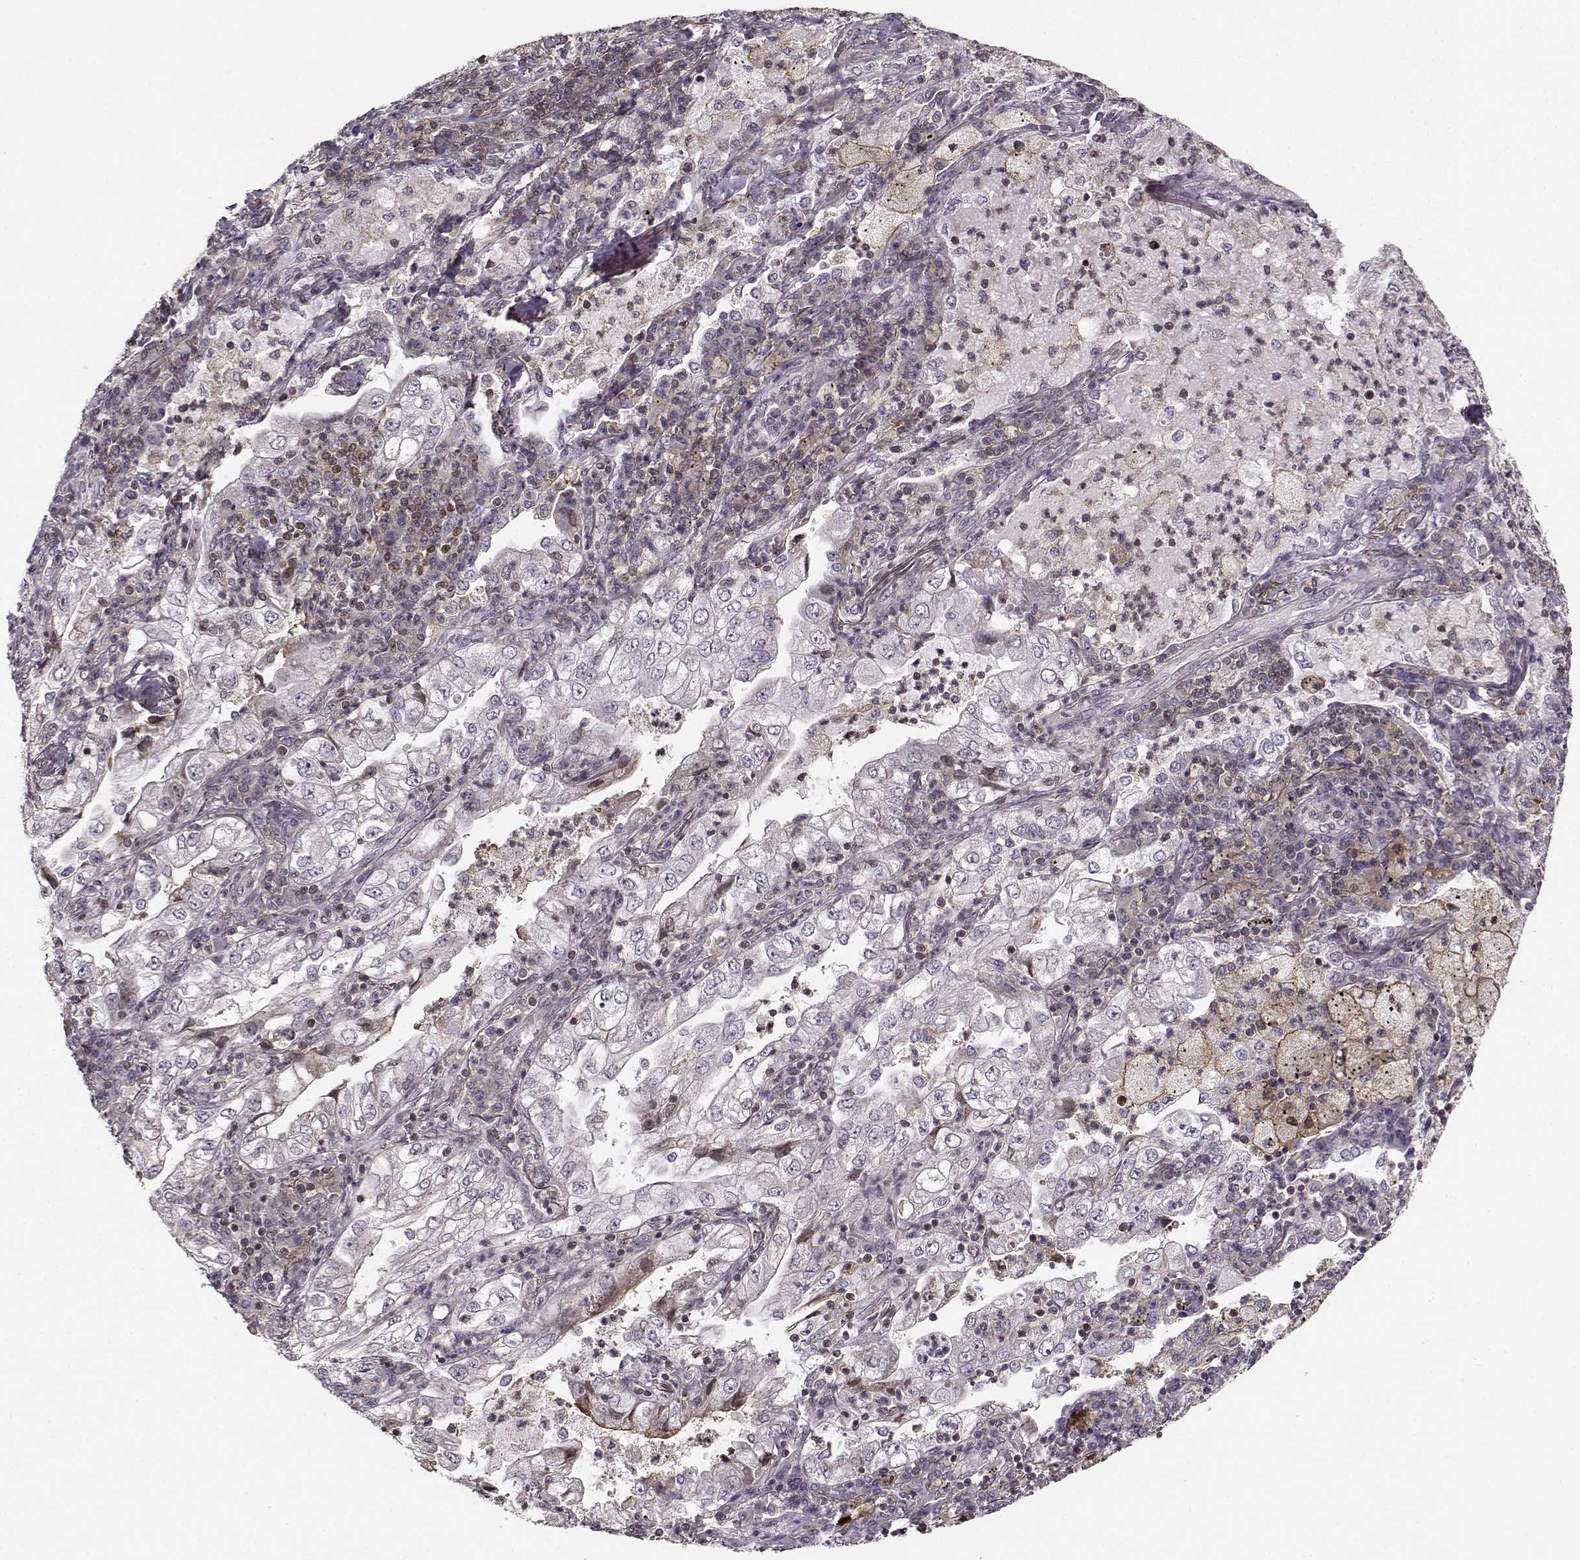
{"staining": {"intensity": "negative", "quantity": "none", "location": "none"}, "tissue": "lung cancer", "cell_type": "Tumor cells", "image_type": "cancer", "snomed": [{"axis": "morphology", "description": "Adenocarcinoma, NOS"}, {"axis": "topography", "description": "Lung"}], "caption": "Adenocarcinoma (lung) stained for a protein using immunohistochemistry (IHC) shows no positivity tumor cells.", "gene": "MFSD1", "patient": {"sex": "female", "age": 73}}